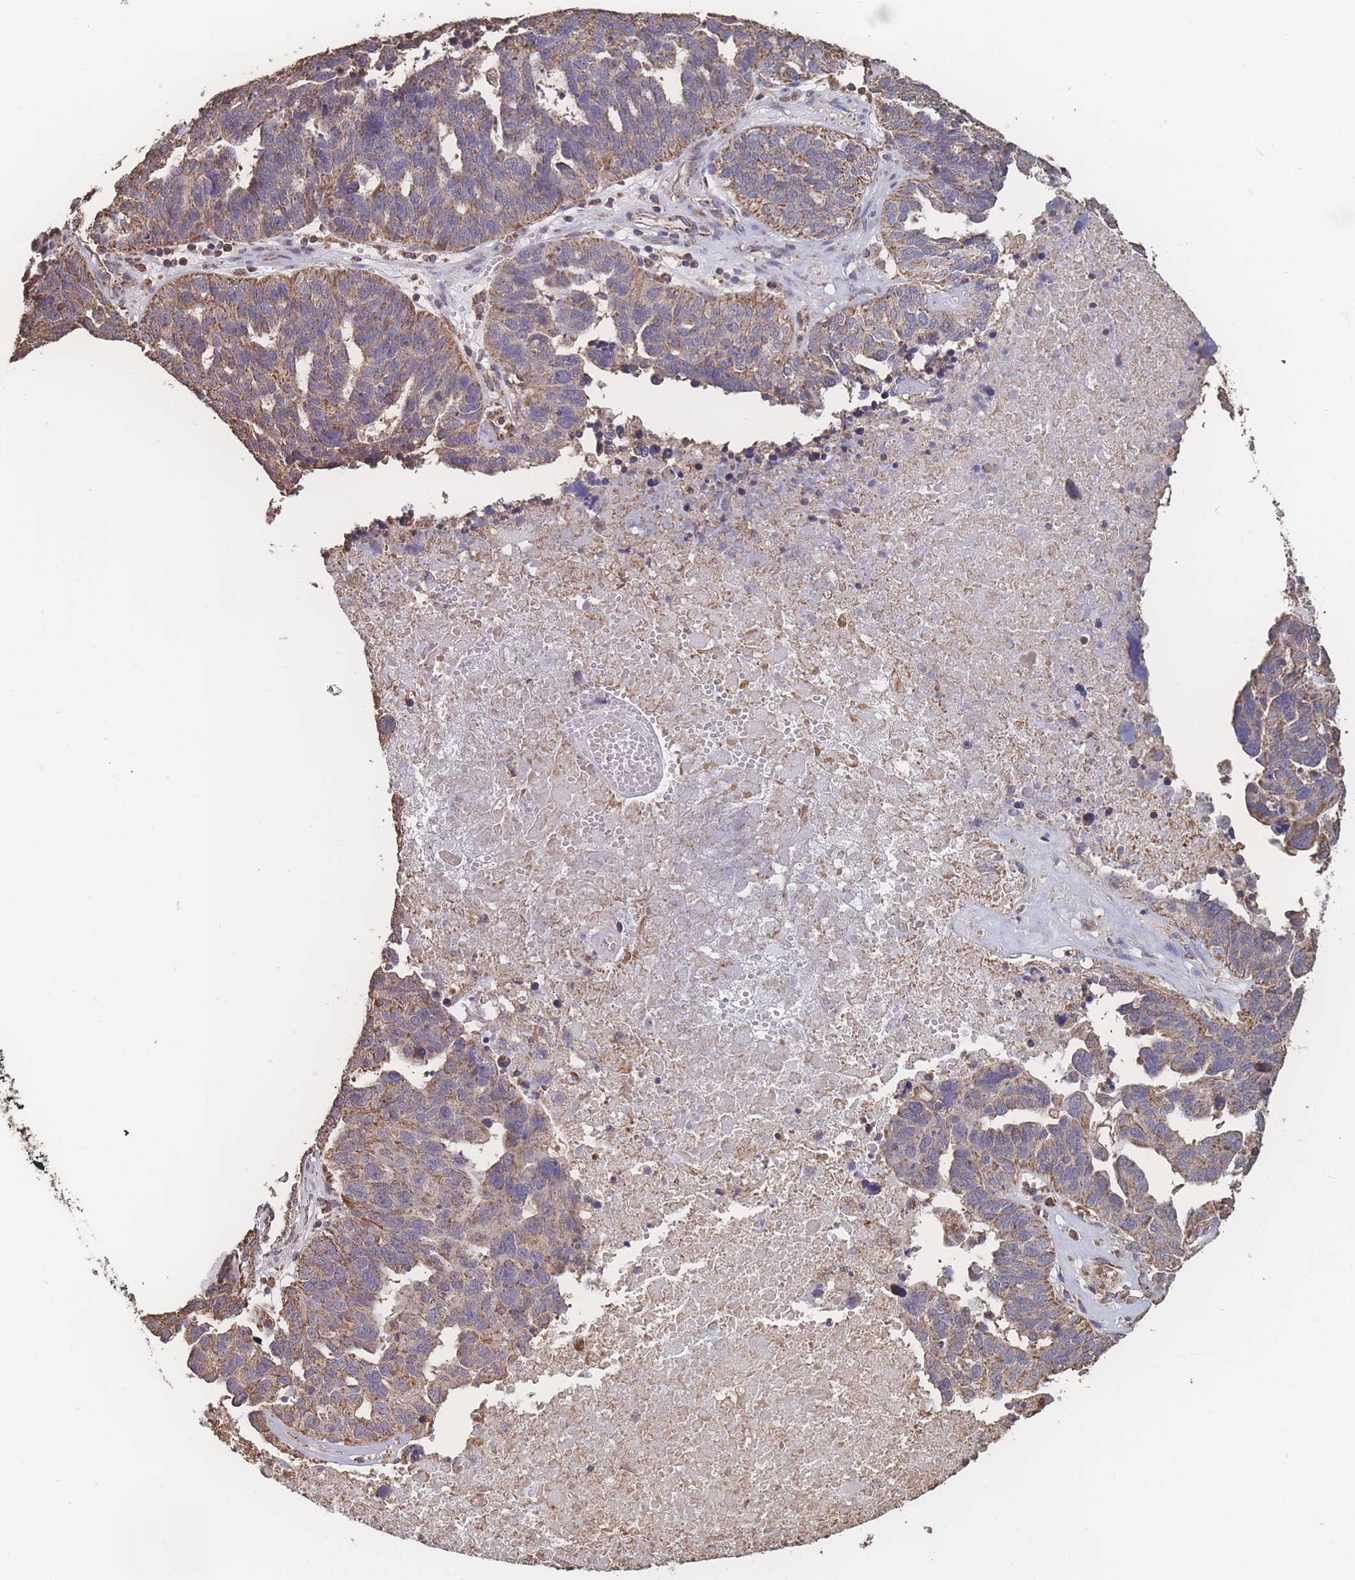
{"staining": {"intensity": "moderate", "quantity": "25%-75%", "location": "cytoplasmic/membranous"}, "tissue": "ovarian cancer", "cell_type": "Tumor cells", "image_type": "cancer", "snomed": [{"axis": "morphology", "description": "Cystadenocarcinoma, serous, NOS"}, {"axis": "topography", "description": "Ovary"}], "caption": "Immunohistochemical staining of human ovarian cancer reveals medium levels of moderate cytoplasmic/membranous expression in about 25%-75% of tumor cells. (DAB (3,3'-diaminobenzidine) IHC with brightfield microscopy, high magnification).", "gene": "SGSM3", "patient": {"sex": "female", "age": 59}}